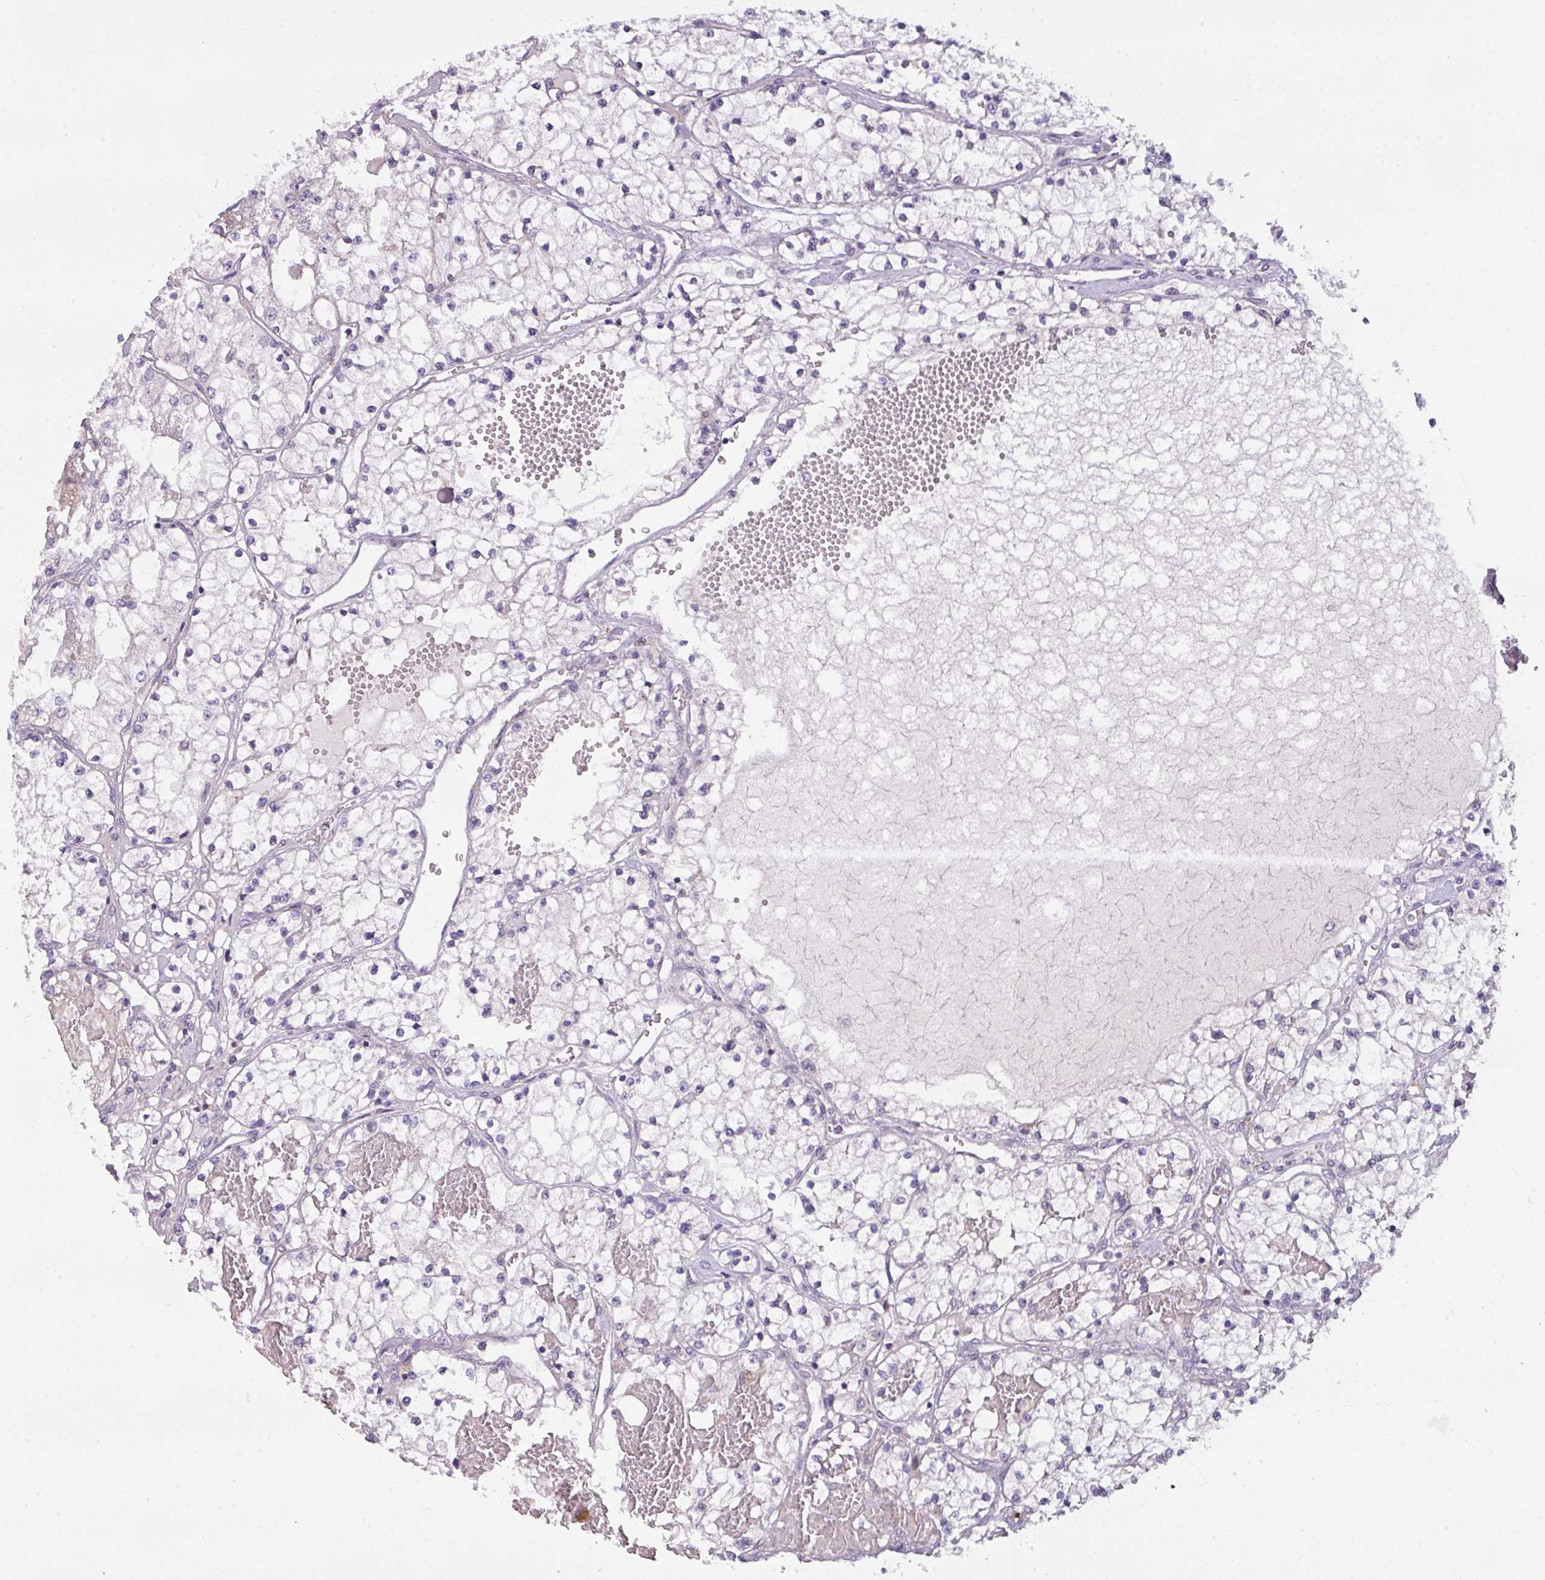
{"staining": {"intensity": "negative", "quantity": "none", "location": "none"}, "tissue": "renal cancer", "cell_type": "Tumor cells", "image_type": "cancer", "snomed": [{"axis": "morphology", "description": "Normal tissue, NOS"}, {"axis": "morphology", "description": "Adenocarcinoma, NOS"}, {"axis": "topography", "description": "Kidney"}], "caption": "The IHC micrograph has no significant staining in tumor cells of renal cancer (adenocarcinoma) tissue.", "gene": "C2orf68", "patient": {"sex": "male", "age": 68}}